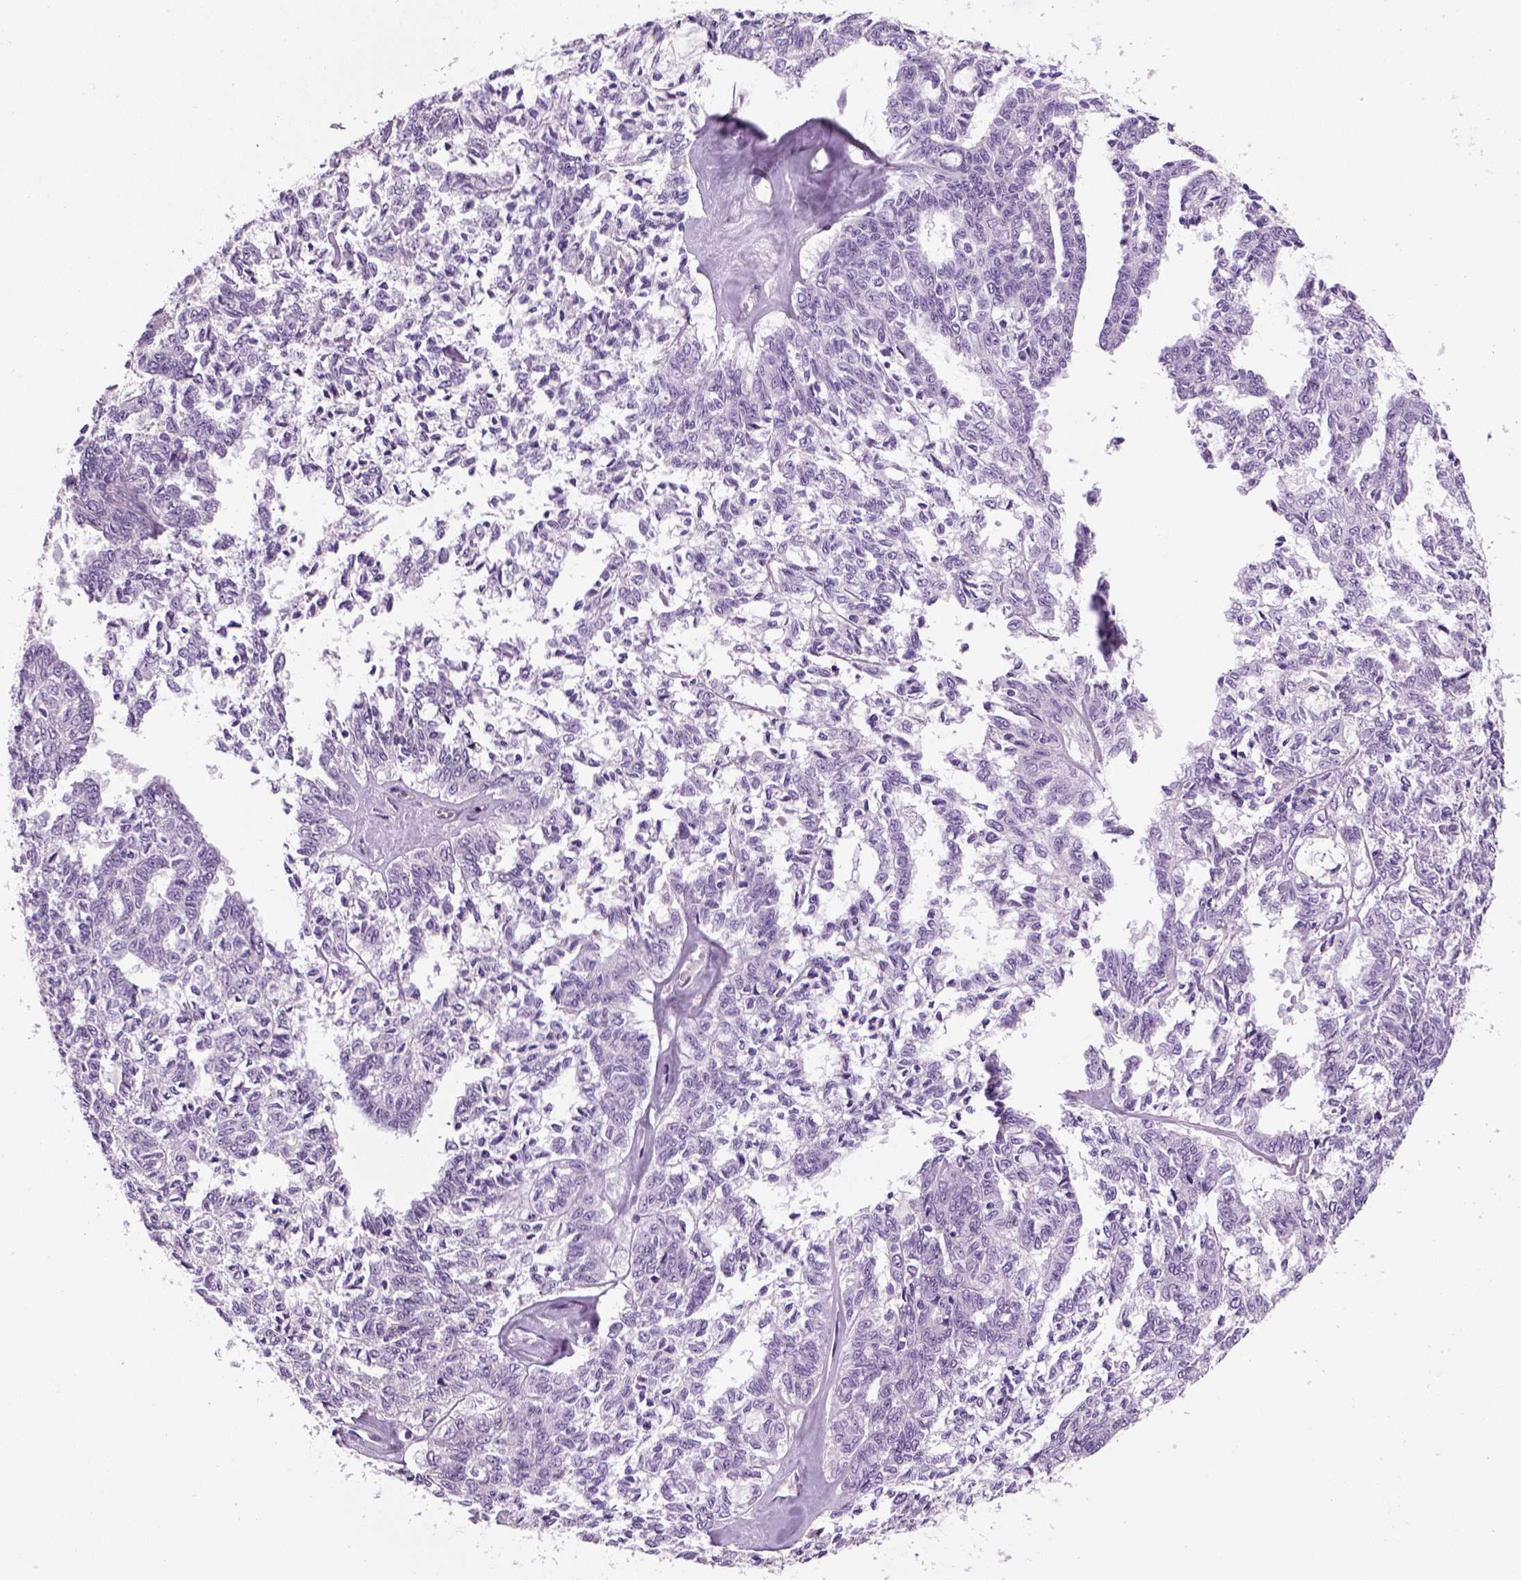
{"staining": {"intensity": "negative", "quantity": "none", "location": "none"}, "tissue": "ovarian cancer", "cell_type": "Tumor cells", "image_type": "cancer", "snomed": [{"axis": "morphology", "description": "Cystadenocarcinoma, serous, NOS"}, {"axis": "topography", "description": "Ovary"}], "caption": "Tumor cells show no significant positivity in ovarian cancer (serous cystadenocarcinoma). (Stains: DAB IHC with hematoxylin counter stain, Microscopy: brightfield microscopy at high magnification).", "gene": "GABRB2", "patient": {"sex": "female", "age": 71}}